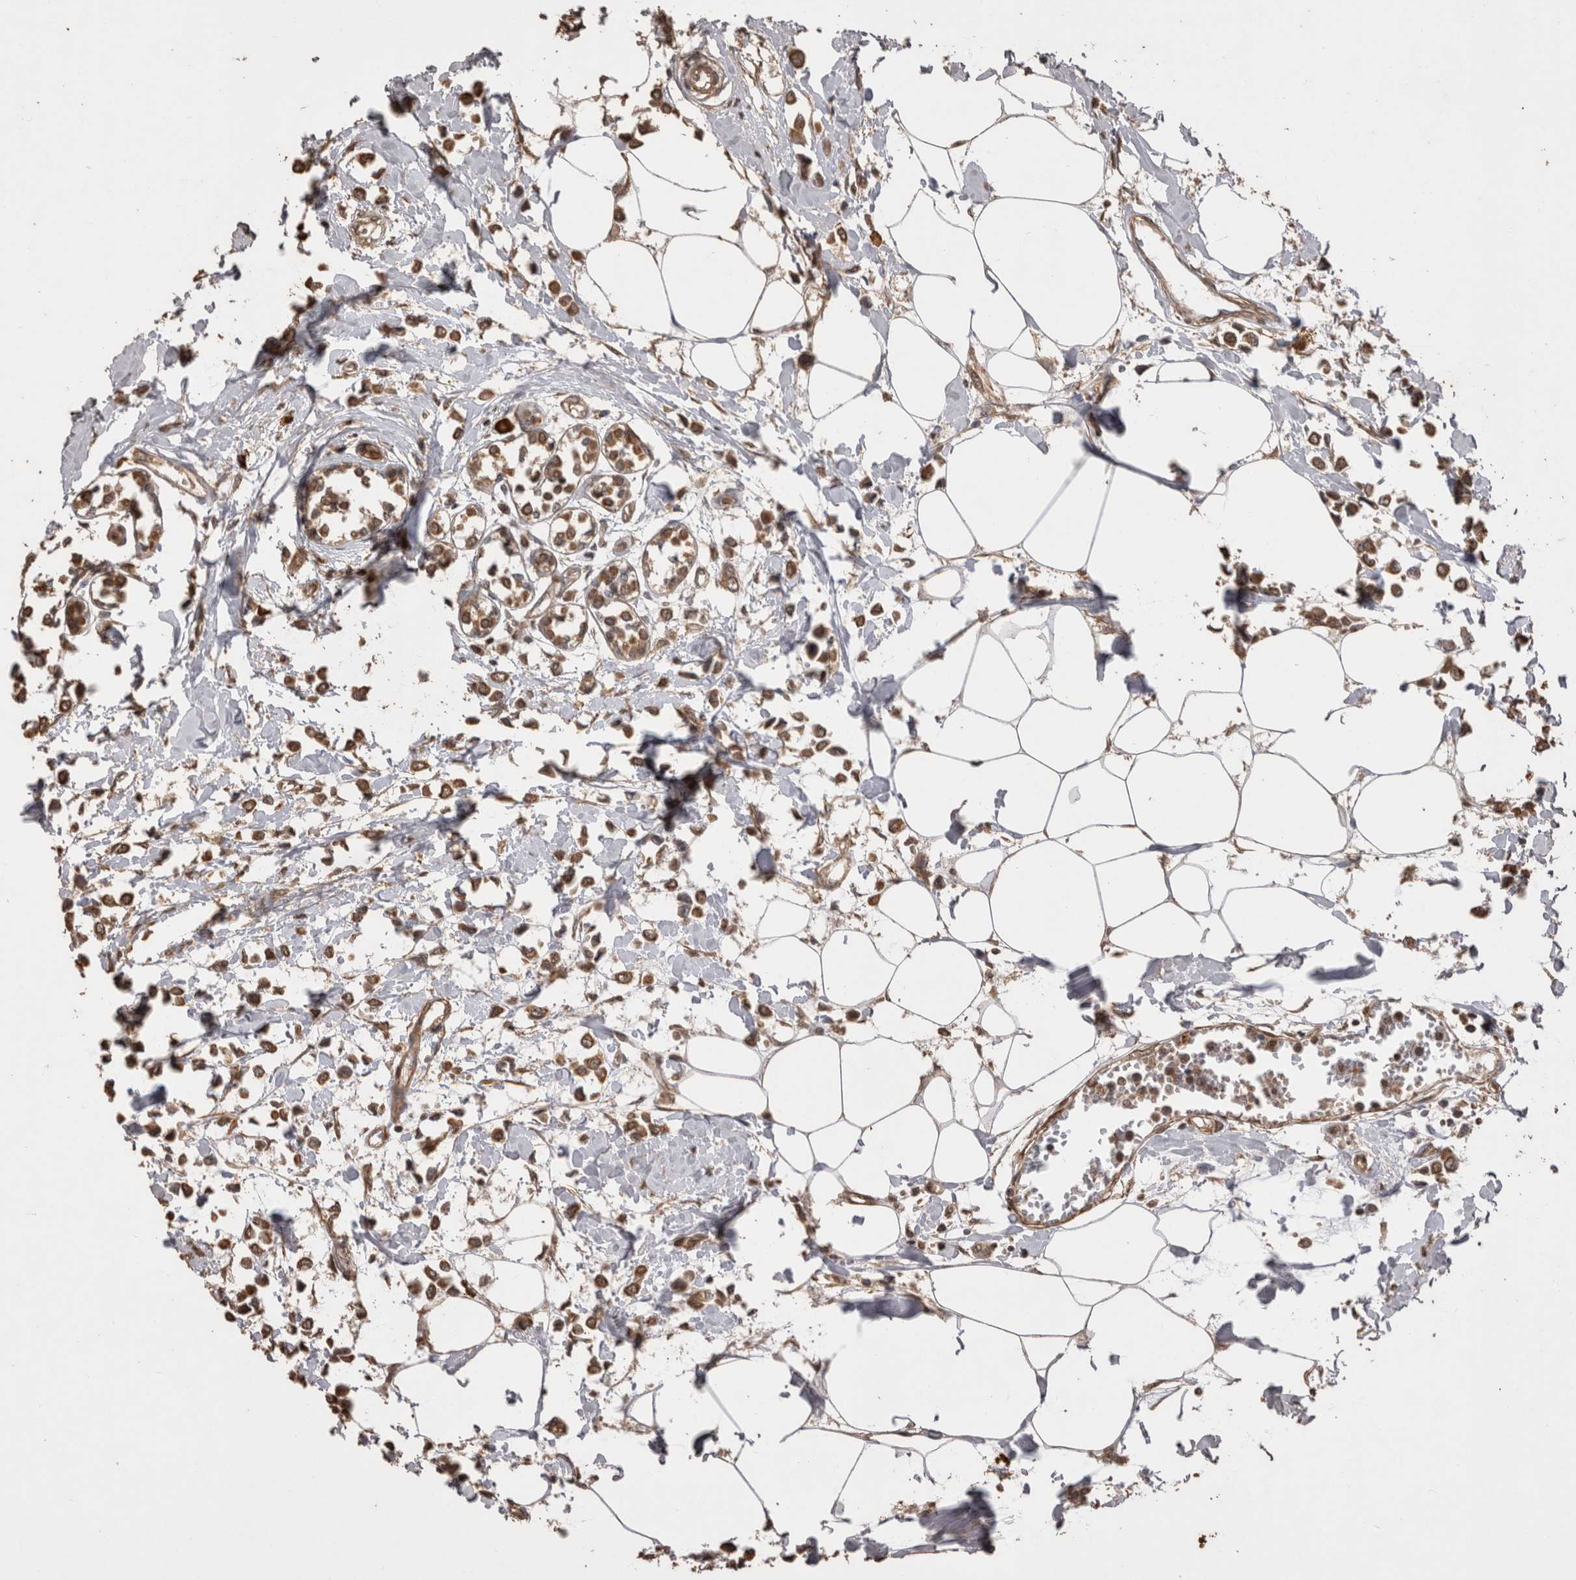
{"staining": {"intensity": "moderate", "quantity": ">75%", "location": "cytoplasmic/membranous"}, "tissue": "breast cancer", "cell_type": "Tumor cells", "image_type": "cancer", "snomed": [{"axis": "morphology", "description": "Lobular carcinoma"}, {"axis": "topography", "description": "Breast"}], "caption": "About >75% of tumor cells in human breast cancer reveal moderate cytoplasmic/membranous protein positivity as visualized by brown immunohistochemical staining.", "gene": "SOCS5", "patient": {"sex": "female", "age": 51}}